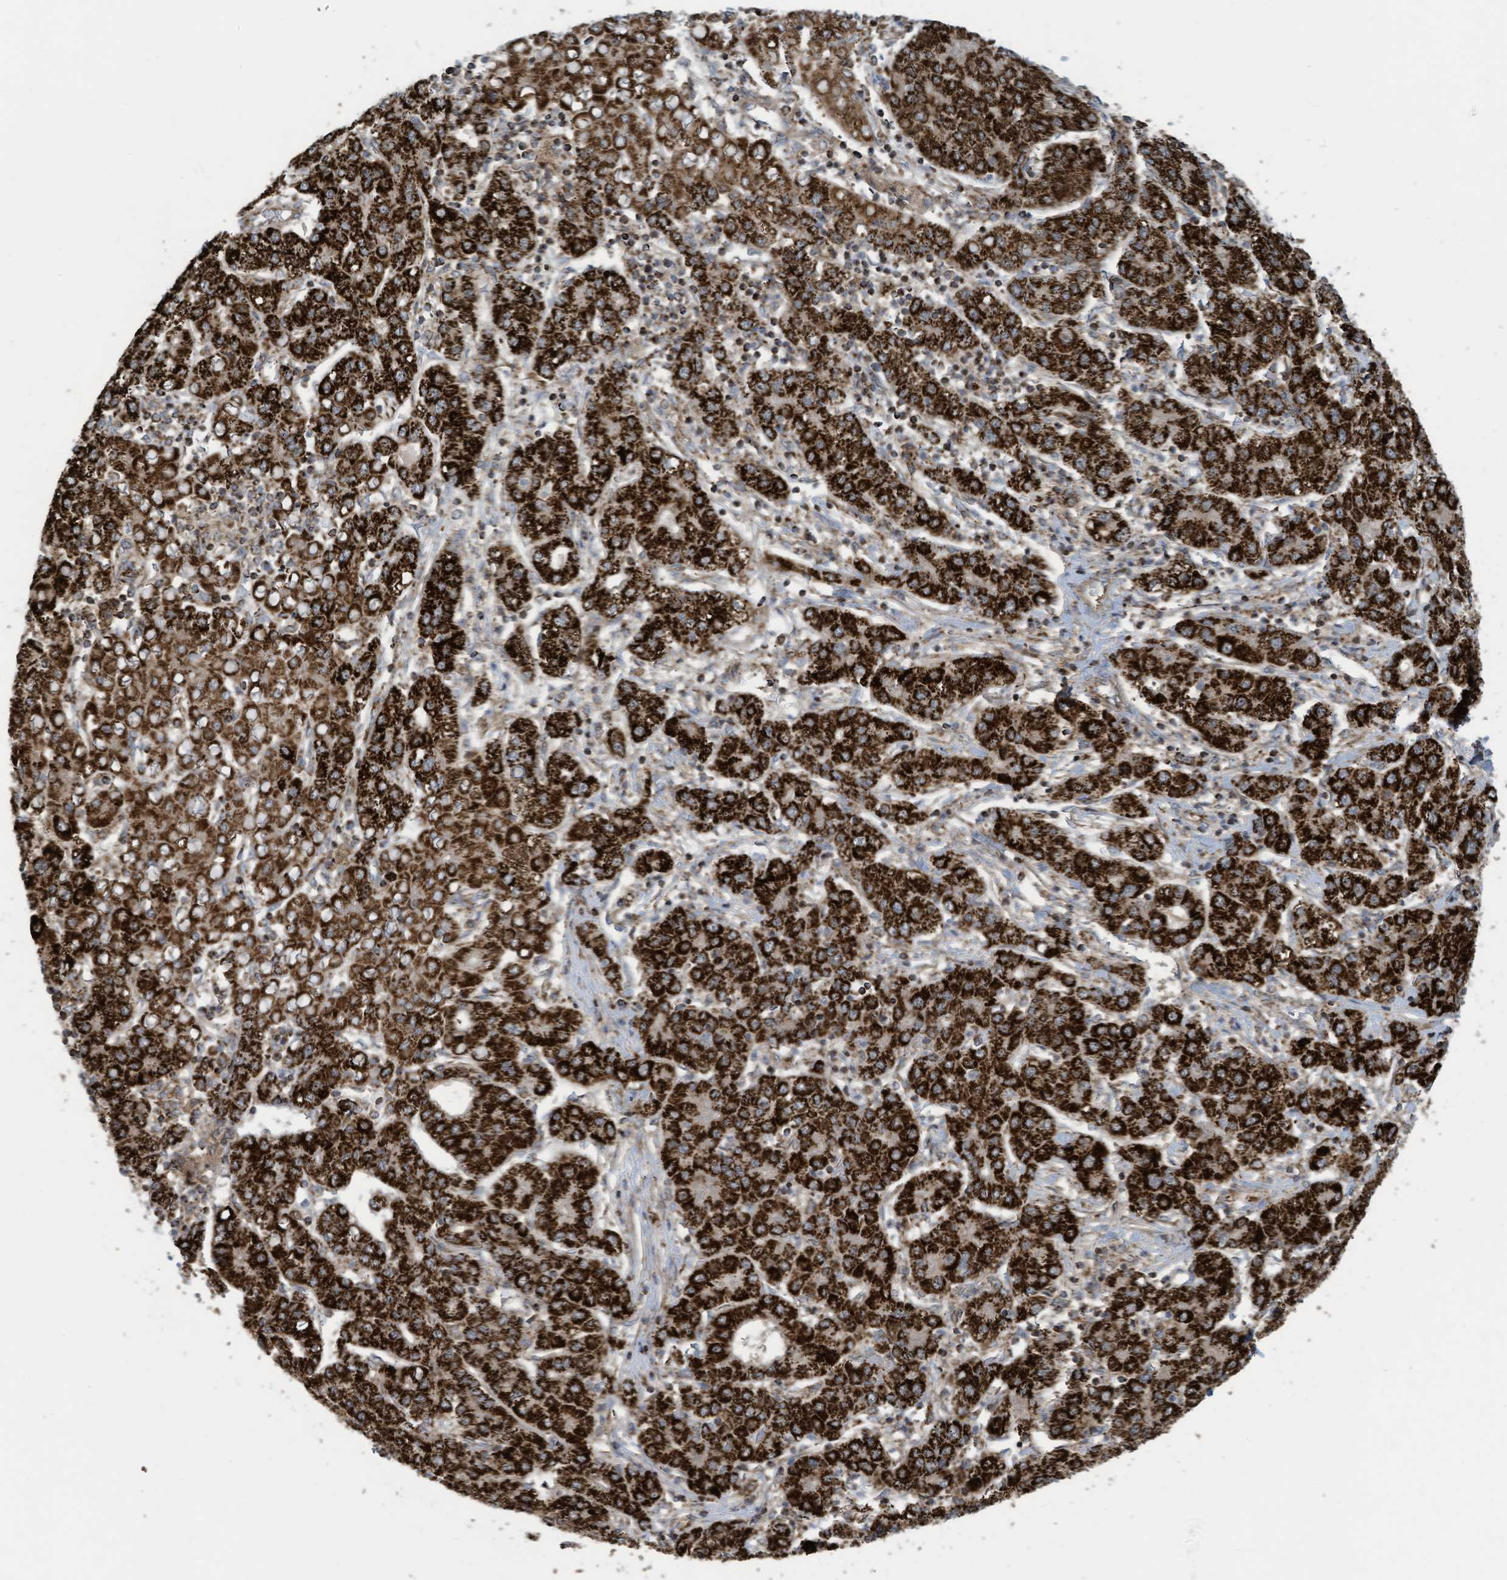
{"staining": {"intensity": "strong", "quantity": ">75%", "location": "cytoplasmic/membranous"}, "tissue": "liver cancer", "cell_type": "Tumor cells", "image_type": "cancer", "snomed": [{"axis": "morphology", "description": "Carcinoma, Hepatocellular, NOS"}, {"axis": "topography", "description": "Liver"}], "caption": "Brown immunohistochemical staining in liver cancer displays strong cytoplasmic/membranous staining in about >75% of tumor cells. (DAB = brown stain, brightfield microscopy at high magnification).", "gene": "COX10", "patient": {"sex": "male", "age": 65}}